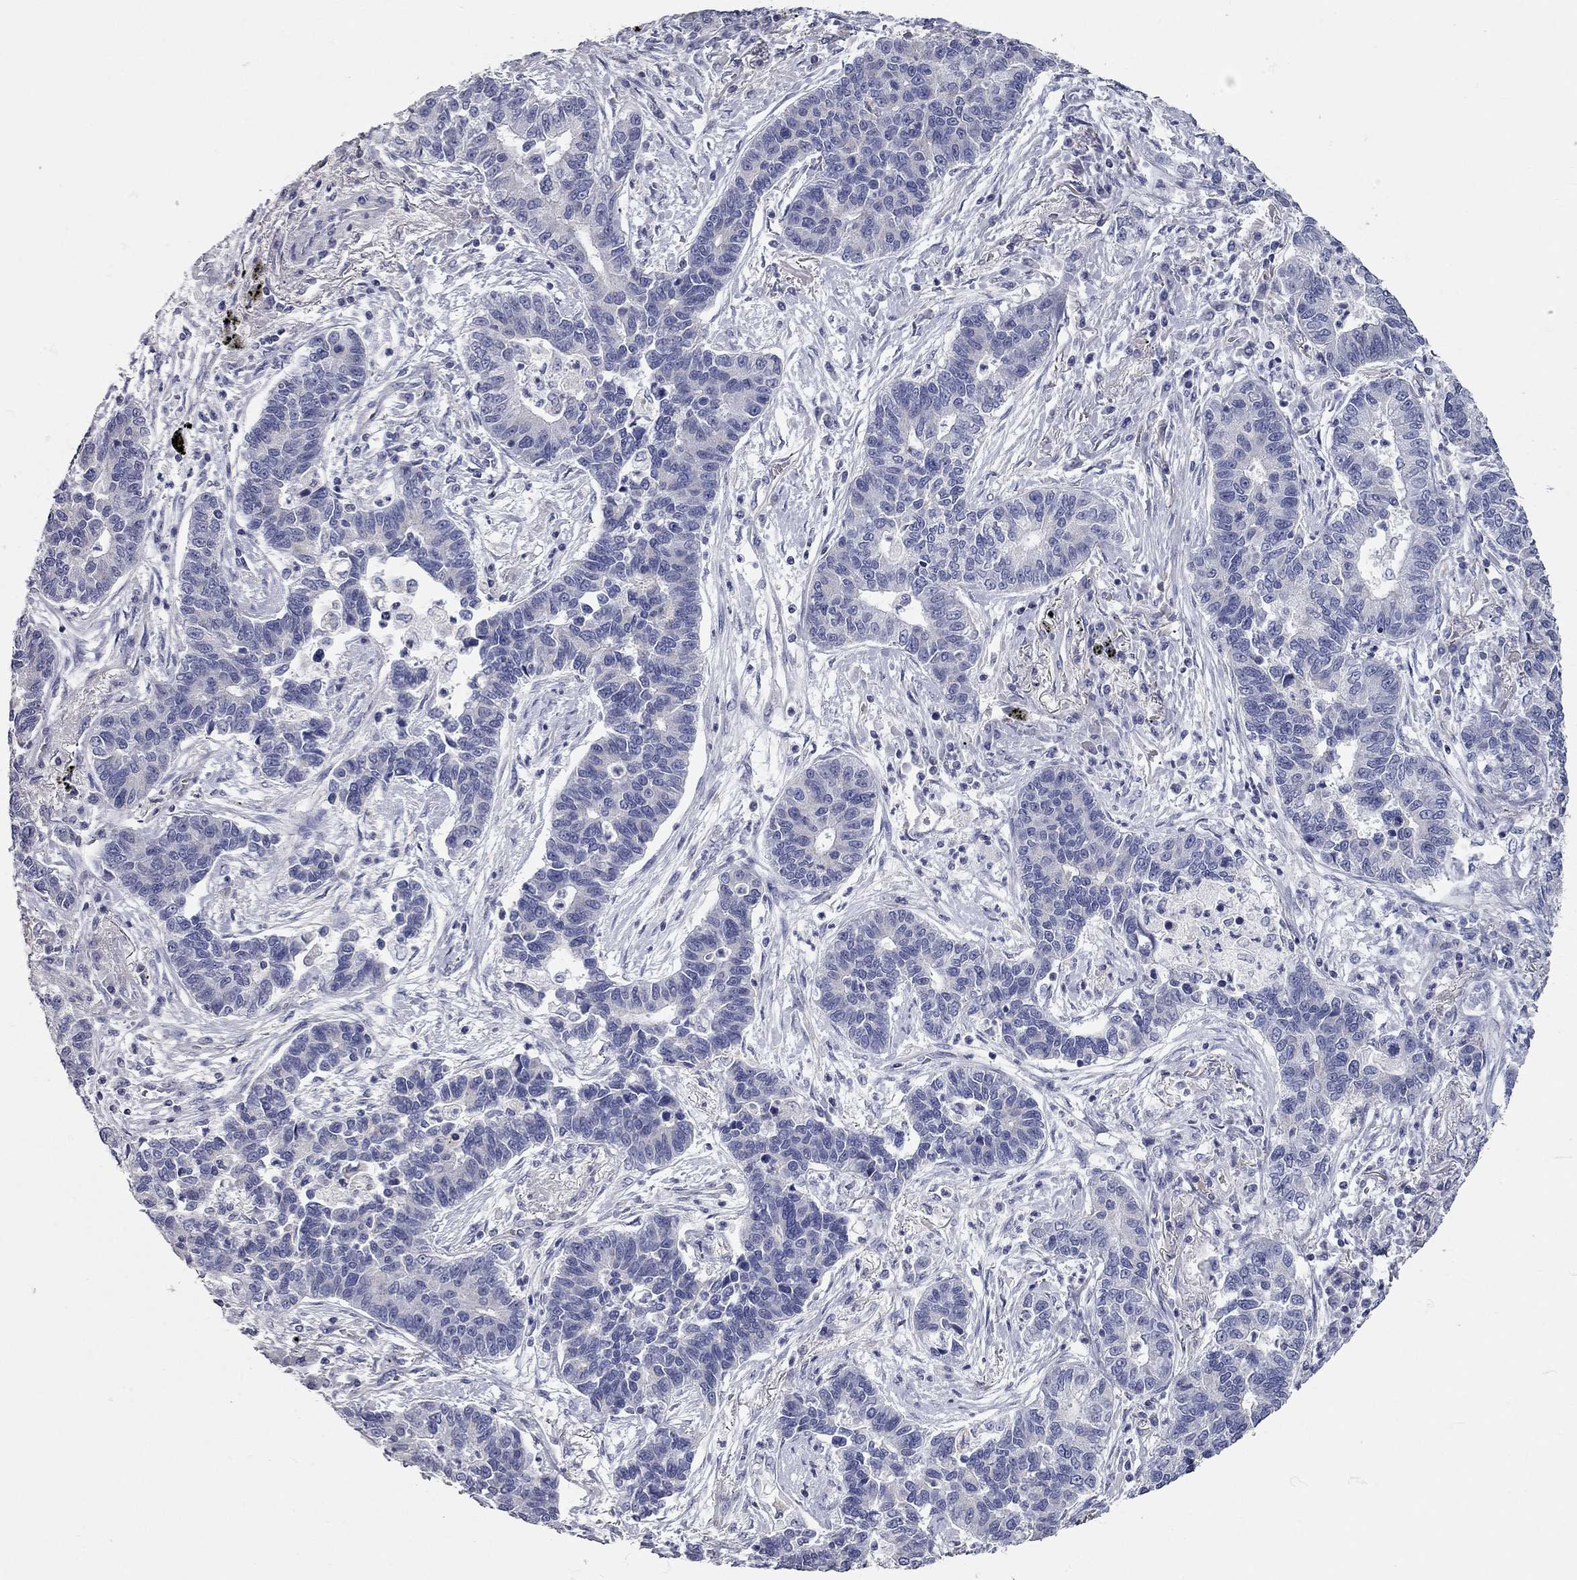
{"staining": {"intensity": "negative", "quantity": "none", "location": "none"}, "tissue": "lung cancer", "cell_type": "Tumor cells", "image_type": "cancer", "snomed": [{"axis": "morphology", "description": "Adenocarcinoma, NOS"}, {"axis": "topography", "description": "Lung"}], "caption": "Tumor cells show no significant protein staining in adenocarcinoma (lung).", "gene": "C10orf90", "patient": {"sex": "female", "age": 57}}